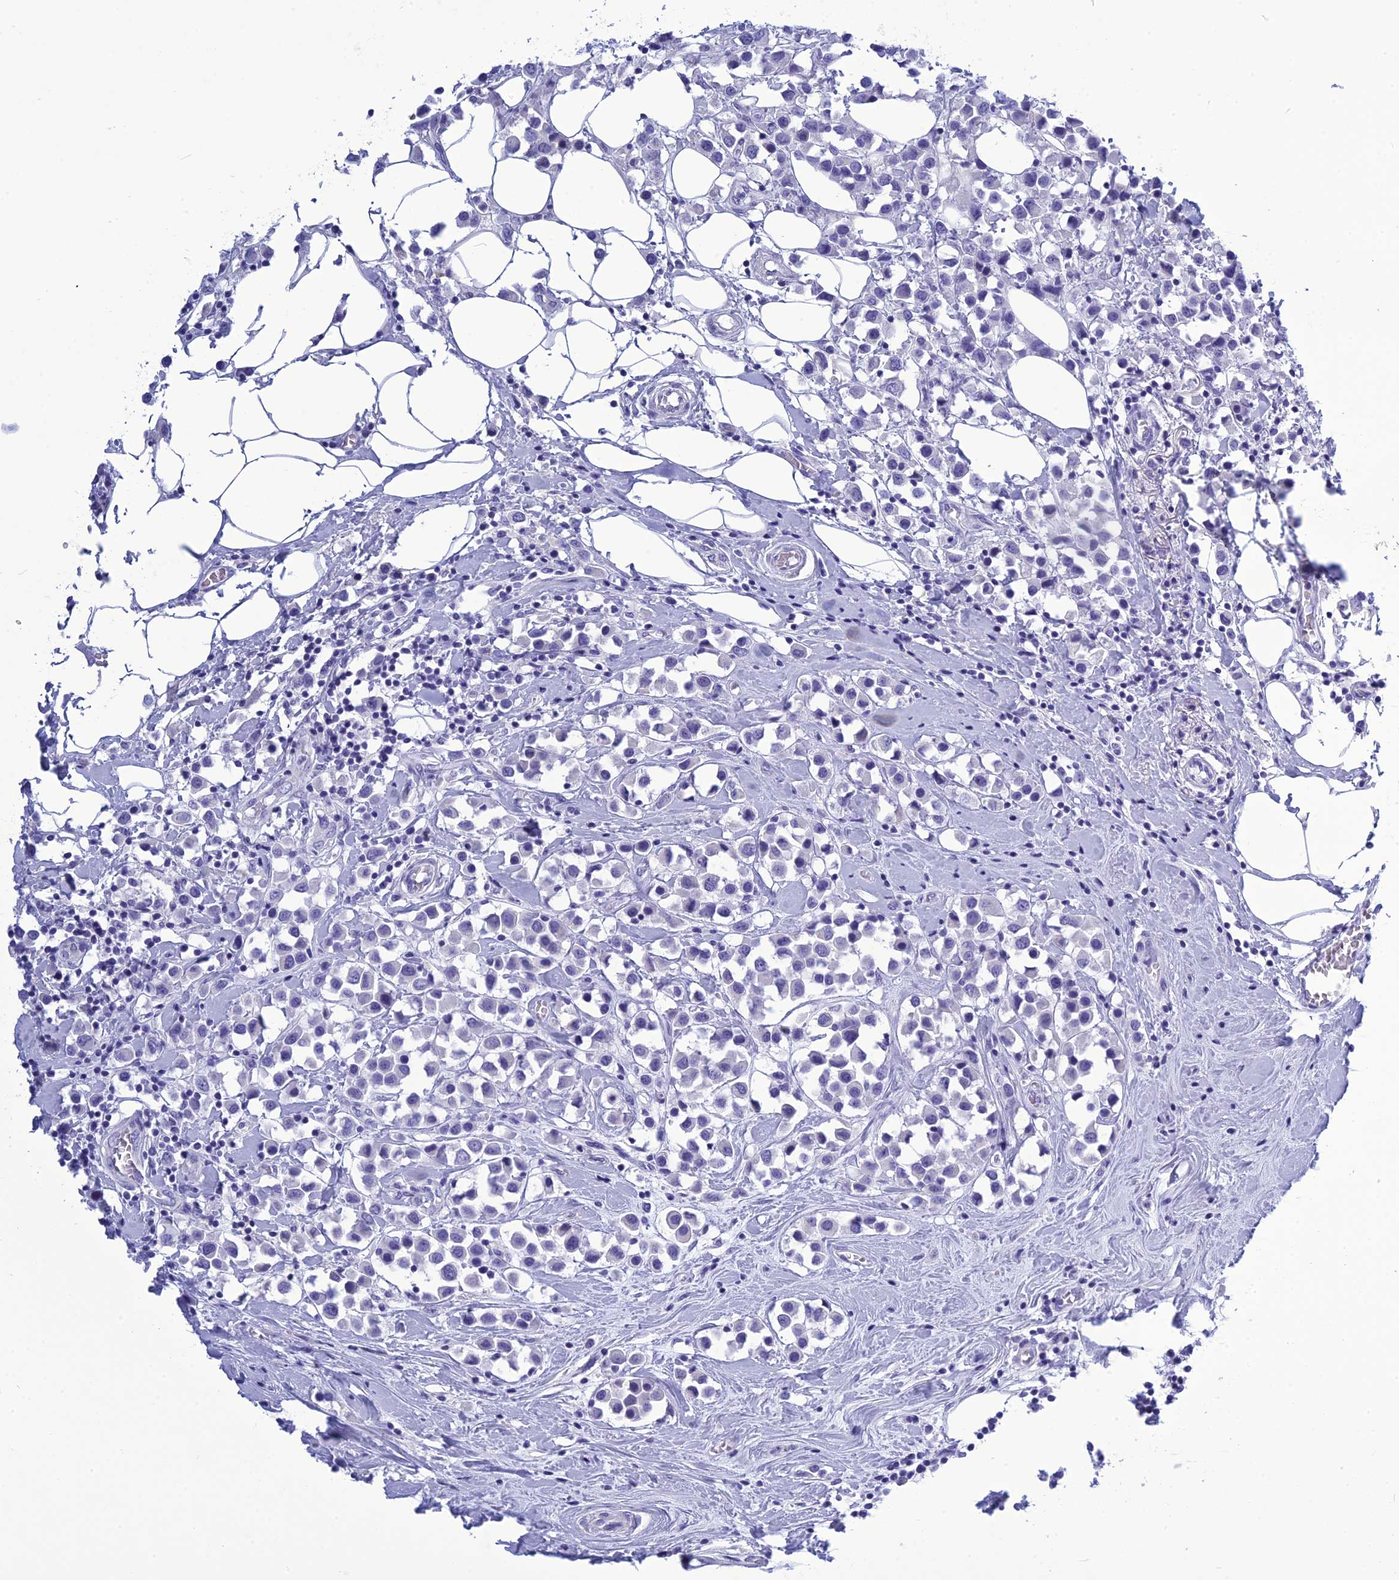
{"staining": {"intensity": "negative", "quantity": "none", "location": "none"}, "tissue": "breast cancer", "cell_type": "Tumor cells", "image_type": "cancer", "snomed": [{"axis": "morphology", "description": "Duct carcinoma"}, {"axis": "topography", "description": "Breast"}], "caption": "Human invasive ductal carcinoma (breast) stained for a protein using immunohistochemistry (IHC) displays no staining in tumor cells.", "gene": "BBS2", "patient": {"sex": "female", "age": 61}}